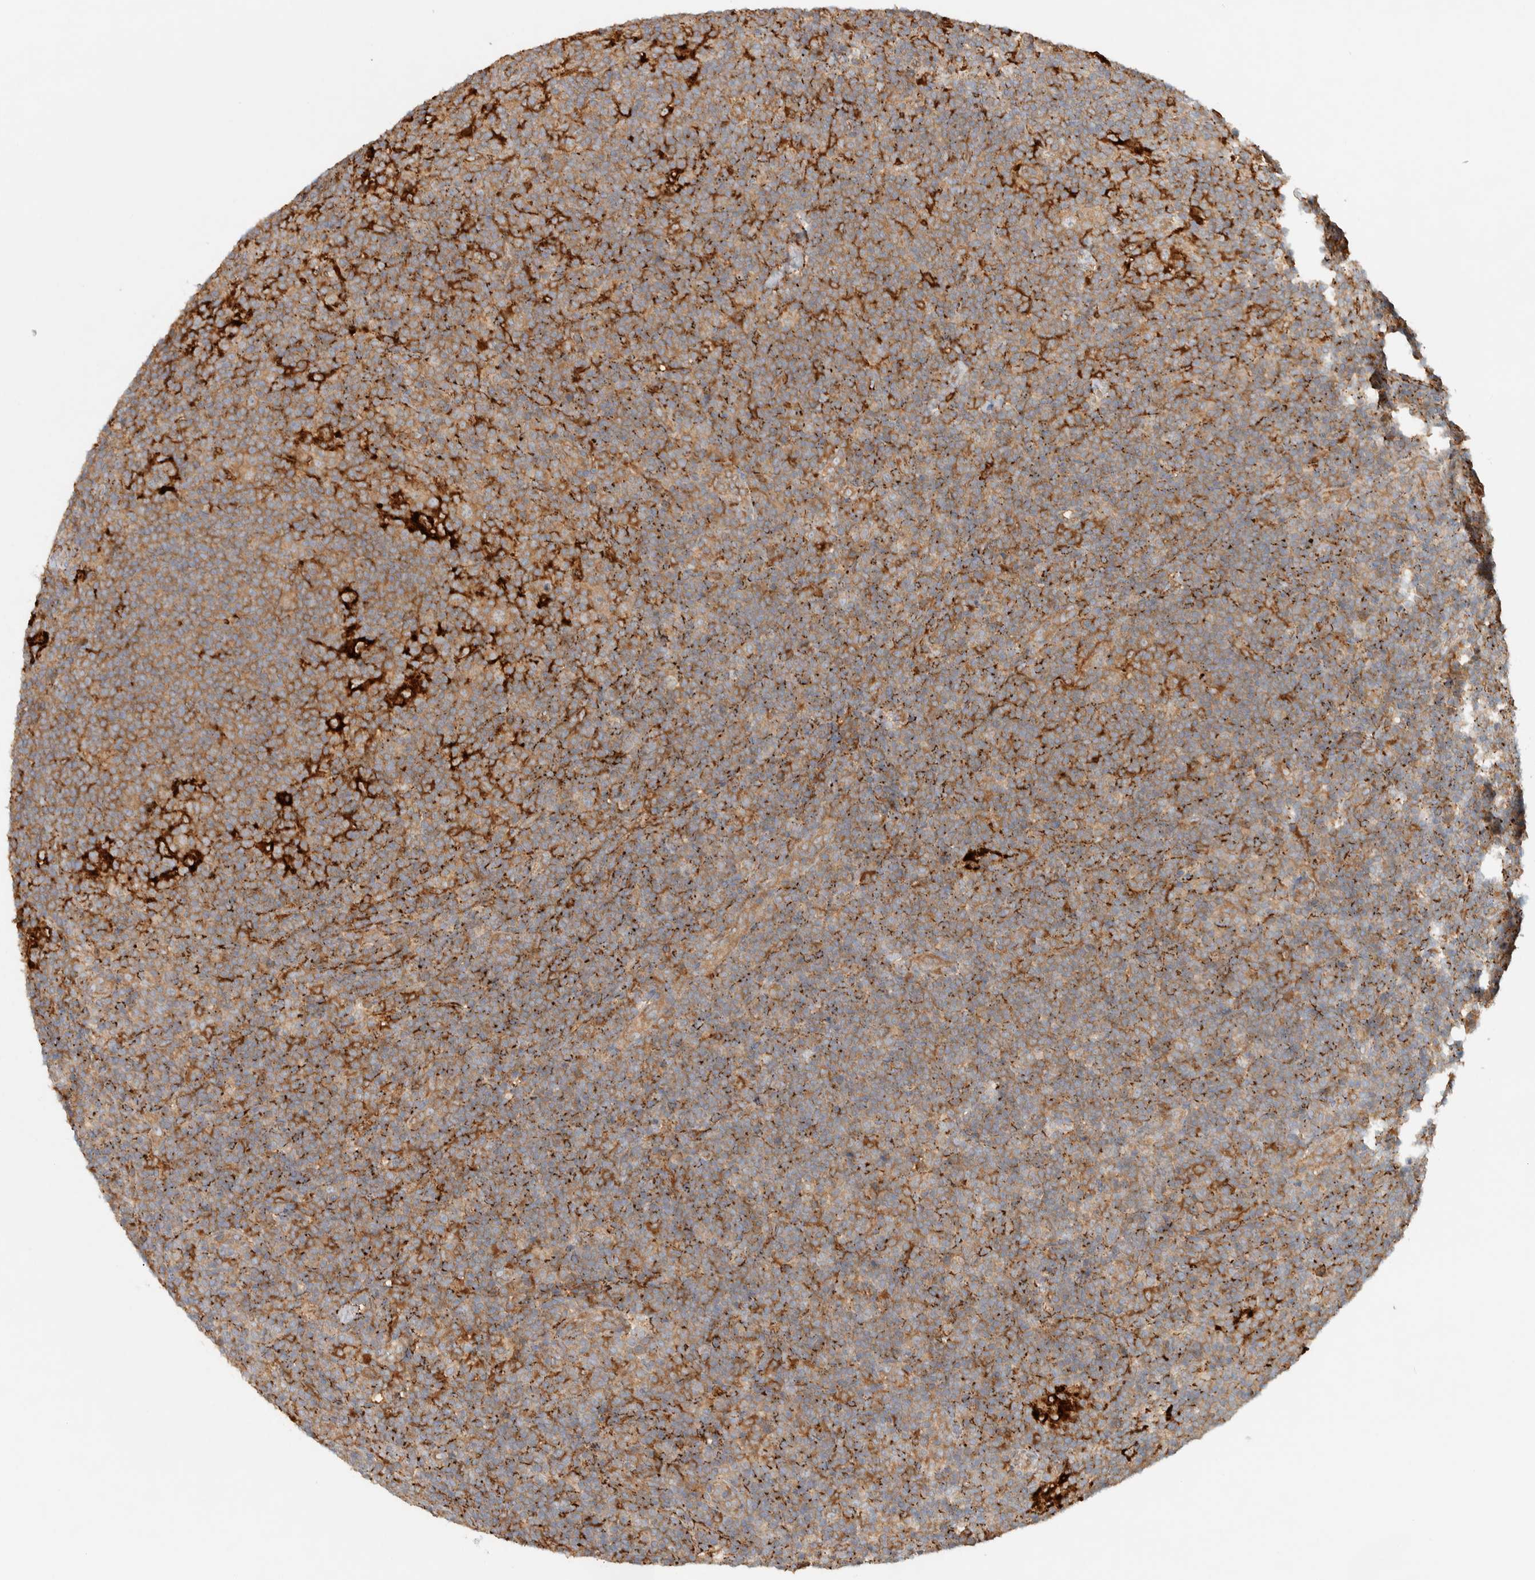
{"staining": {"intensity": "moderate", "quantity": ">75%", "location": "cytoplasmic/membranous"}, "tissue": "lymphoma", "cell_type": "Tumor cells", "image_type": "cancer", "snomed": [{"axis": "morphology", "description": "Hodgkin's disease, NOS"}, {"axis": "topography", "description": "Lymph node"}], "caption": "Human lymphoma stained with a brown dye shows moderate cytoplasmic/membranous positive positivity in about >75% of tumor cells.", "gene": "FAM167A", "patient": {"sex": "female", "age": 57}}